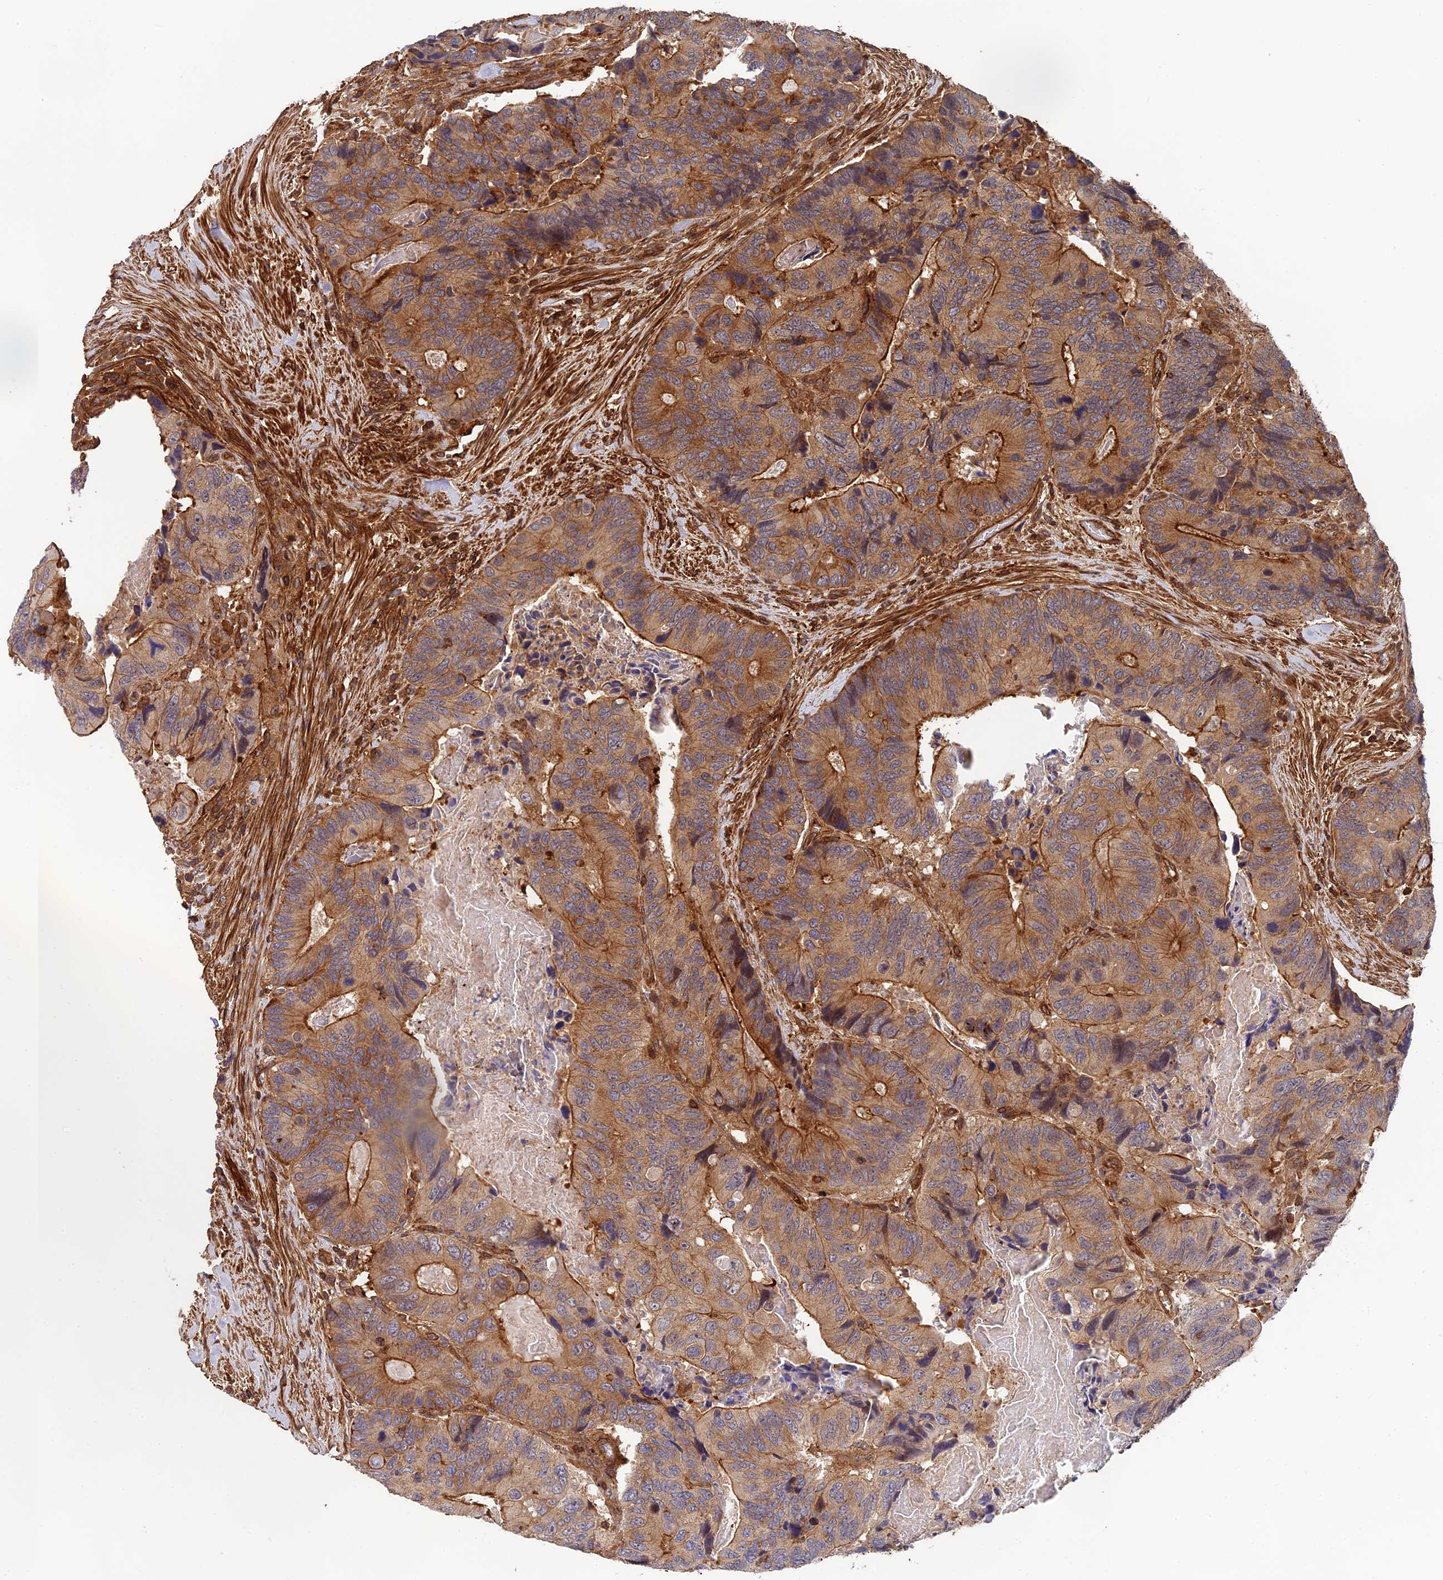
{"staining": {"intensity": "strong", "quantity": "25%-75%", "location": "cytoplasmic/membranous"}, "tissue": "colorectal cancer", "cell_type": "Tumor cells", "image_type": "cancer", "snomed": [{"axis": "morphology", "description": "Adenocarcinoma, NOS"}, {"axis": "topography", "description": "Colon"}], "caption": "Immunohistochemical staining of human colorectal cancer shows high levels of strong cytoplasmic/membranous protein positivity in about 25%-75% of tumor cells. Immunohistochemistry (ihc) stains the protein in brown and the nuclei are stained blue.", "gene": "OSBPL1A", "patient": {"sex": "male", "age": 84}}